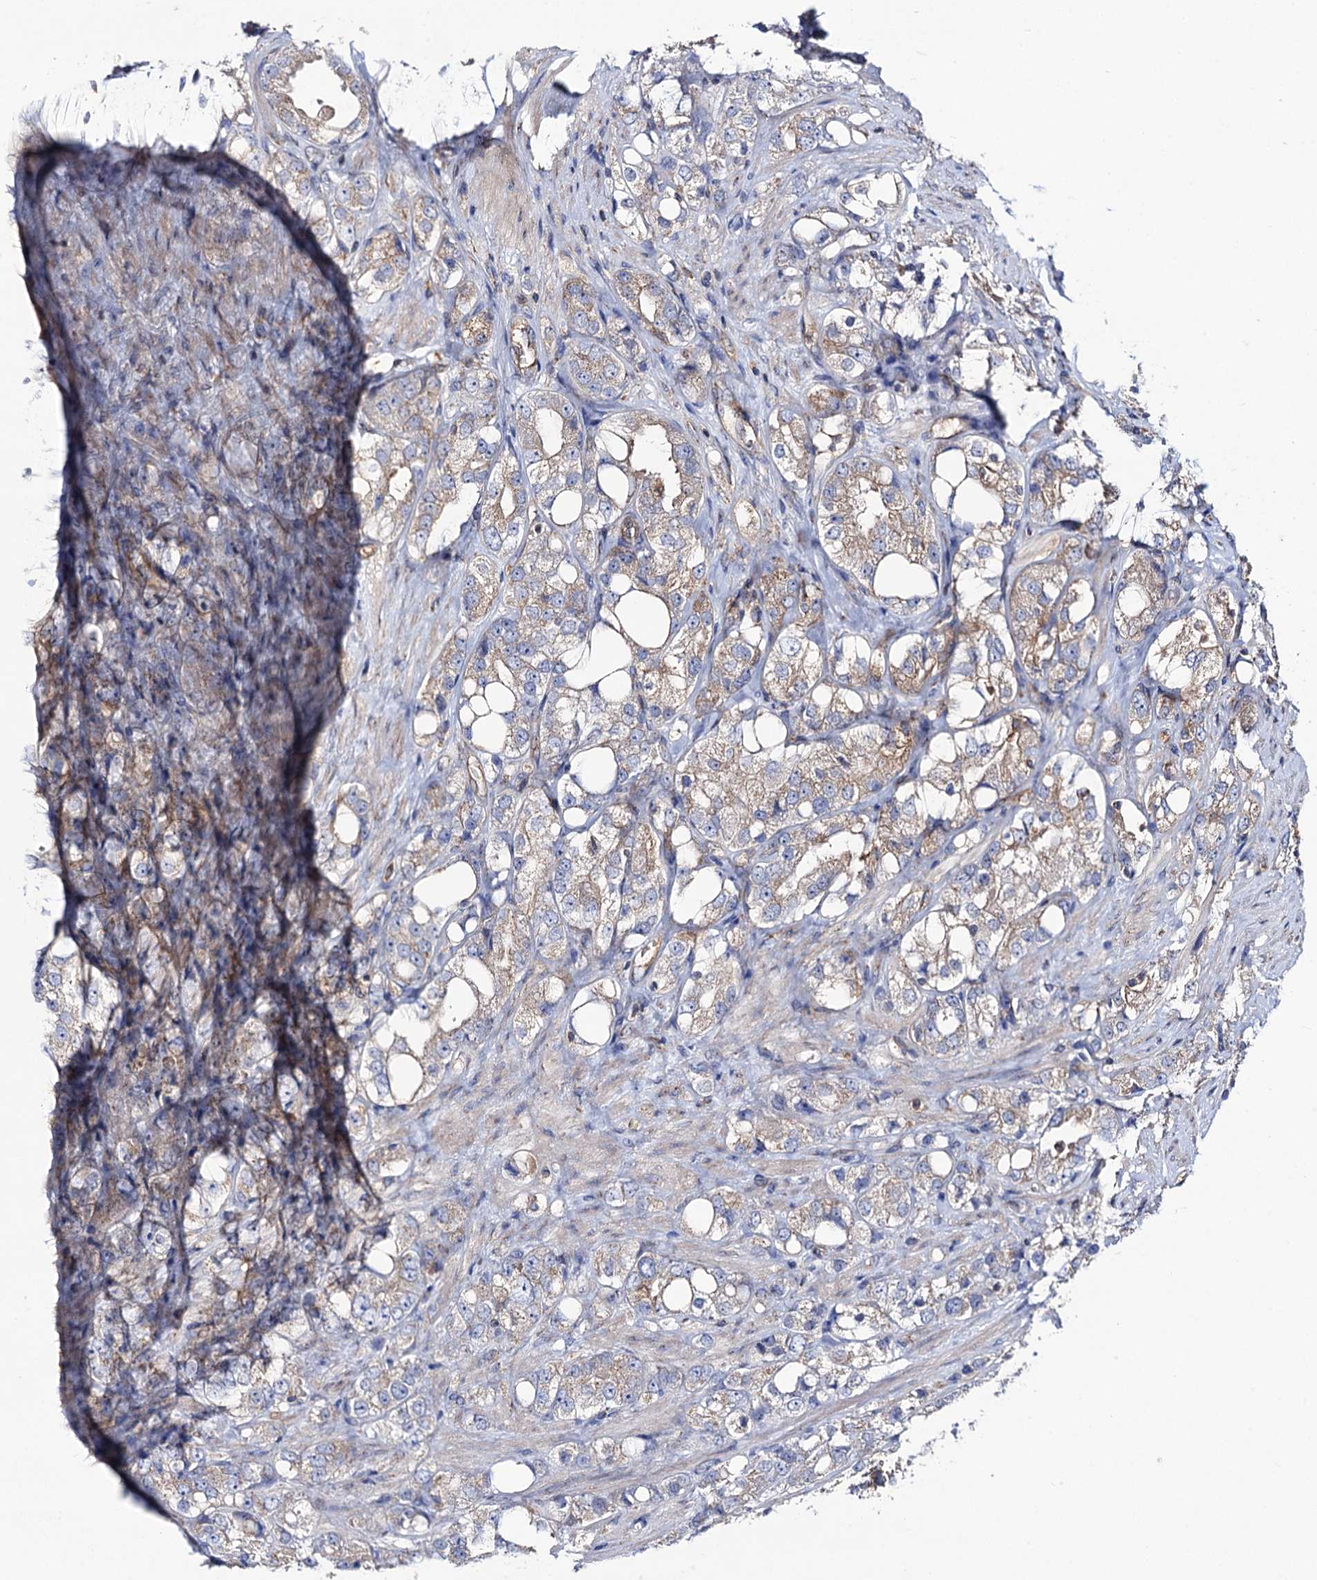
{"staining": {"intensity": "weak", "quantity": "<25%", "location": "cytoplasmic/membranous"}, "tissue": "prostate cancer", "cell_type": "Tumor cells", "image_type": "cancer", "snomed": [{"axis": "morphology", "description": "Adenocarcinoma, NOS"}, {"axis": "topography", "description": "Prostate"}], "caption": "Histopathology image shows no protein staining in tumor cells of adenocarcinoma (prostate) tissue.", "gene": "DYDC1", "patient": {"sex": "male", "age": 79}}